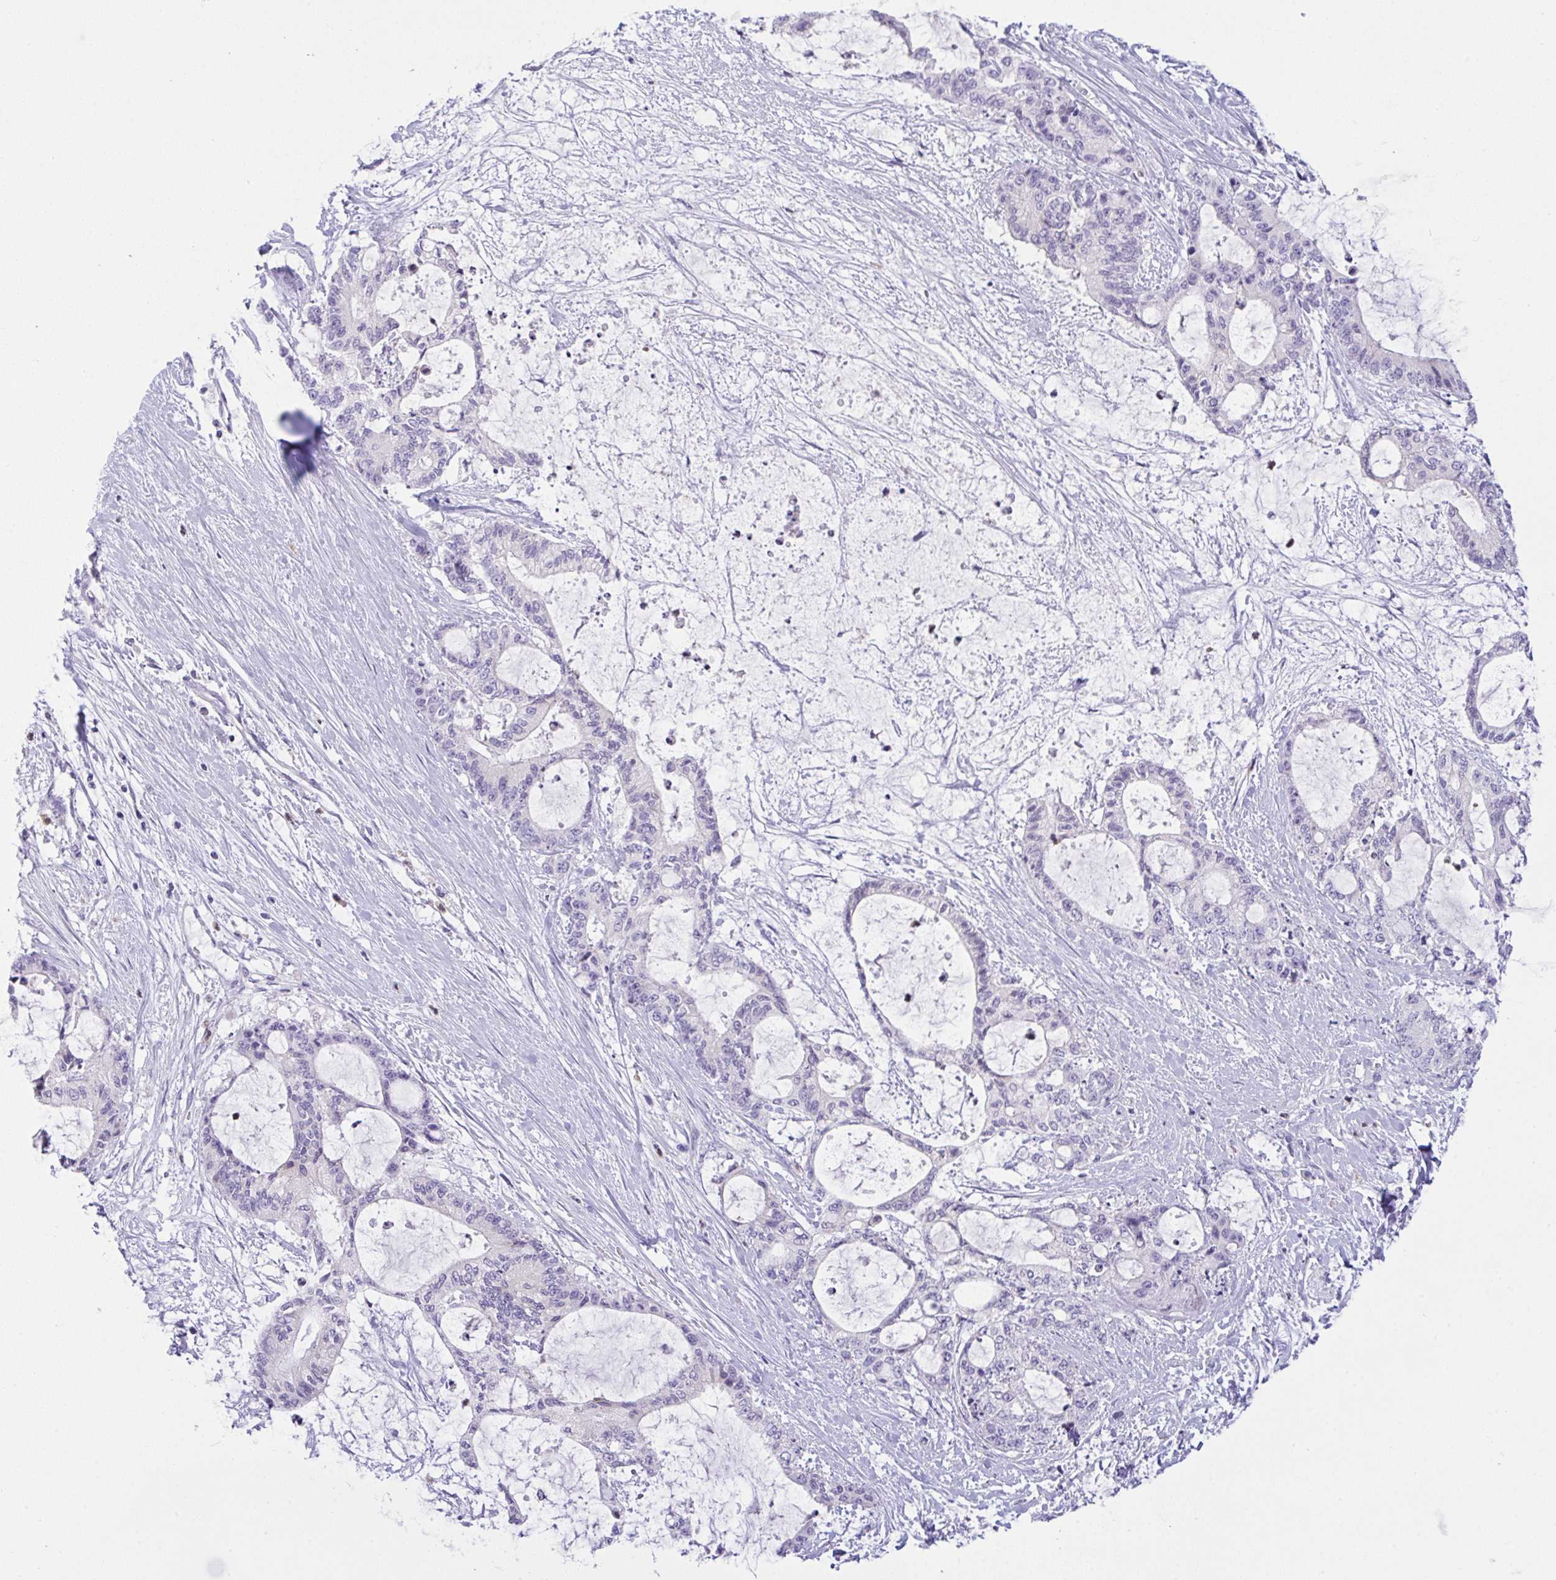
{"staining": {"intensity": "negative", "quantity": "none", "location": "none"}, "tissue": "liver cancer", "cell_type": "Tumor cells", "image_type": "cancer", "snomed": [{"axis": "morphology", "description": "Normal tissue, NOS"}, {"axis": "morphology", "description": "Cholangiocarcinoma"}, {"axis": "topography", "description": "Liver"}, {"axis": "topography", "description": "Peripheral nerve tissue"}], "caption": "Immunohistochemical staining of human liver cholangiocarcinoma reveals no significant positivity in tumor cells. (DAB (3,3'-diaminobenzidine) immunohistochemistry (IHC), high magnification).", "gene": "NCF1", "patient": {"sex": "female", "age": 73}}